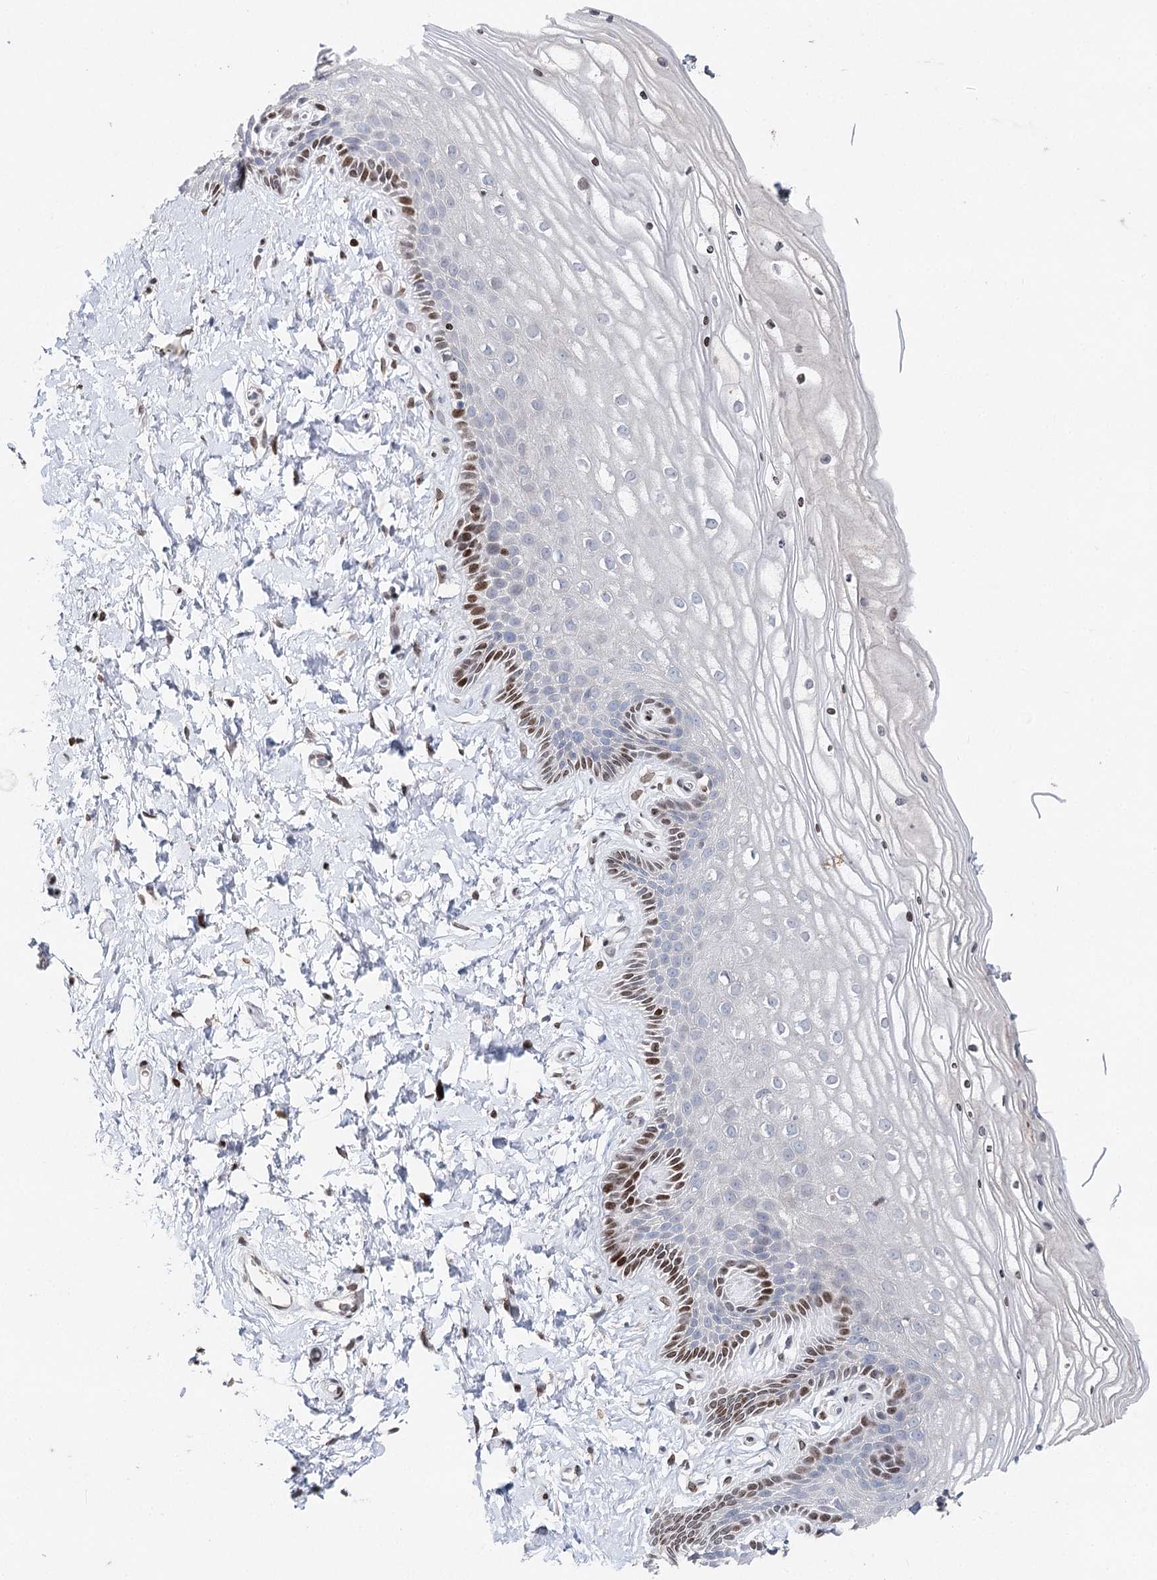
{"staining": {"intensity": "moderate", "quantity": "<25%", "location": "nuclear"}, "tissue": "vagina", "cell_type": "Squamous epithelial cells", "image_type": "normal", "snomed": [{"axis": "morphology", "description": "Normal tissue, NOS"}, {"axis": "topography", "description": "Vagina"}, {"axis": "topography", "description": "Cervix"}], "caption": "This micrograph exhibits immunohistochemistry staining of benign human vagina, with low moderate nuclear positivity in approximately <25% of squamous epithelial cells.", "gene": "FRMD4A", "patient": {"sex": "female", "age": 40}}